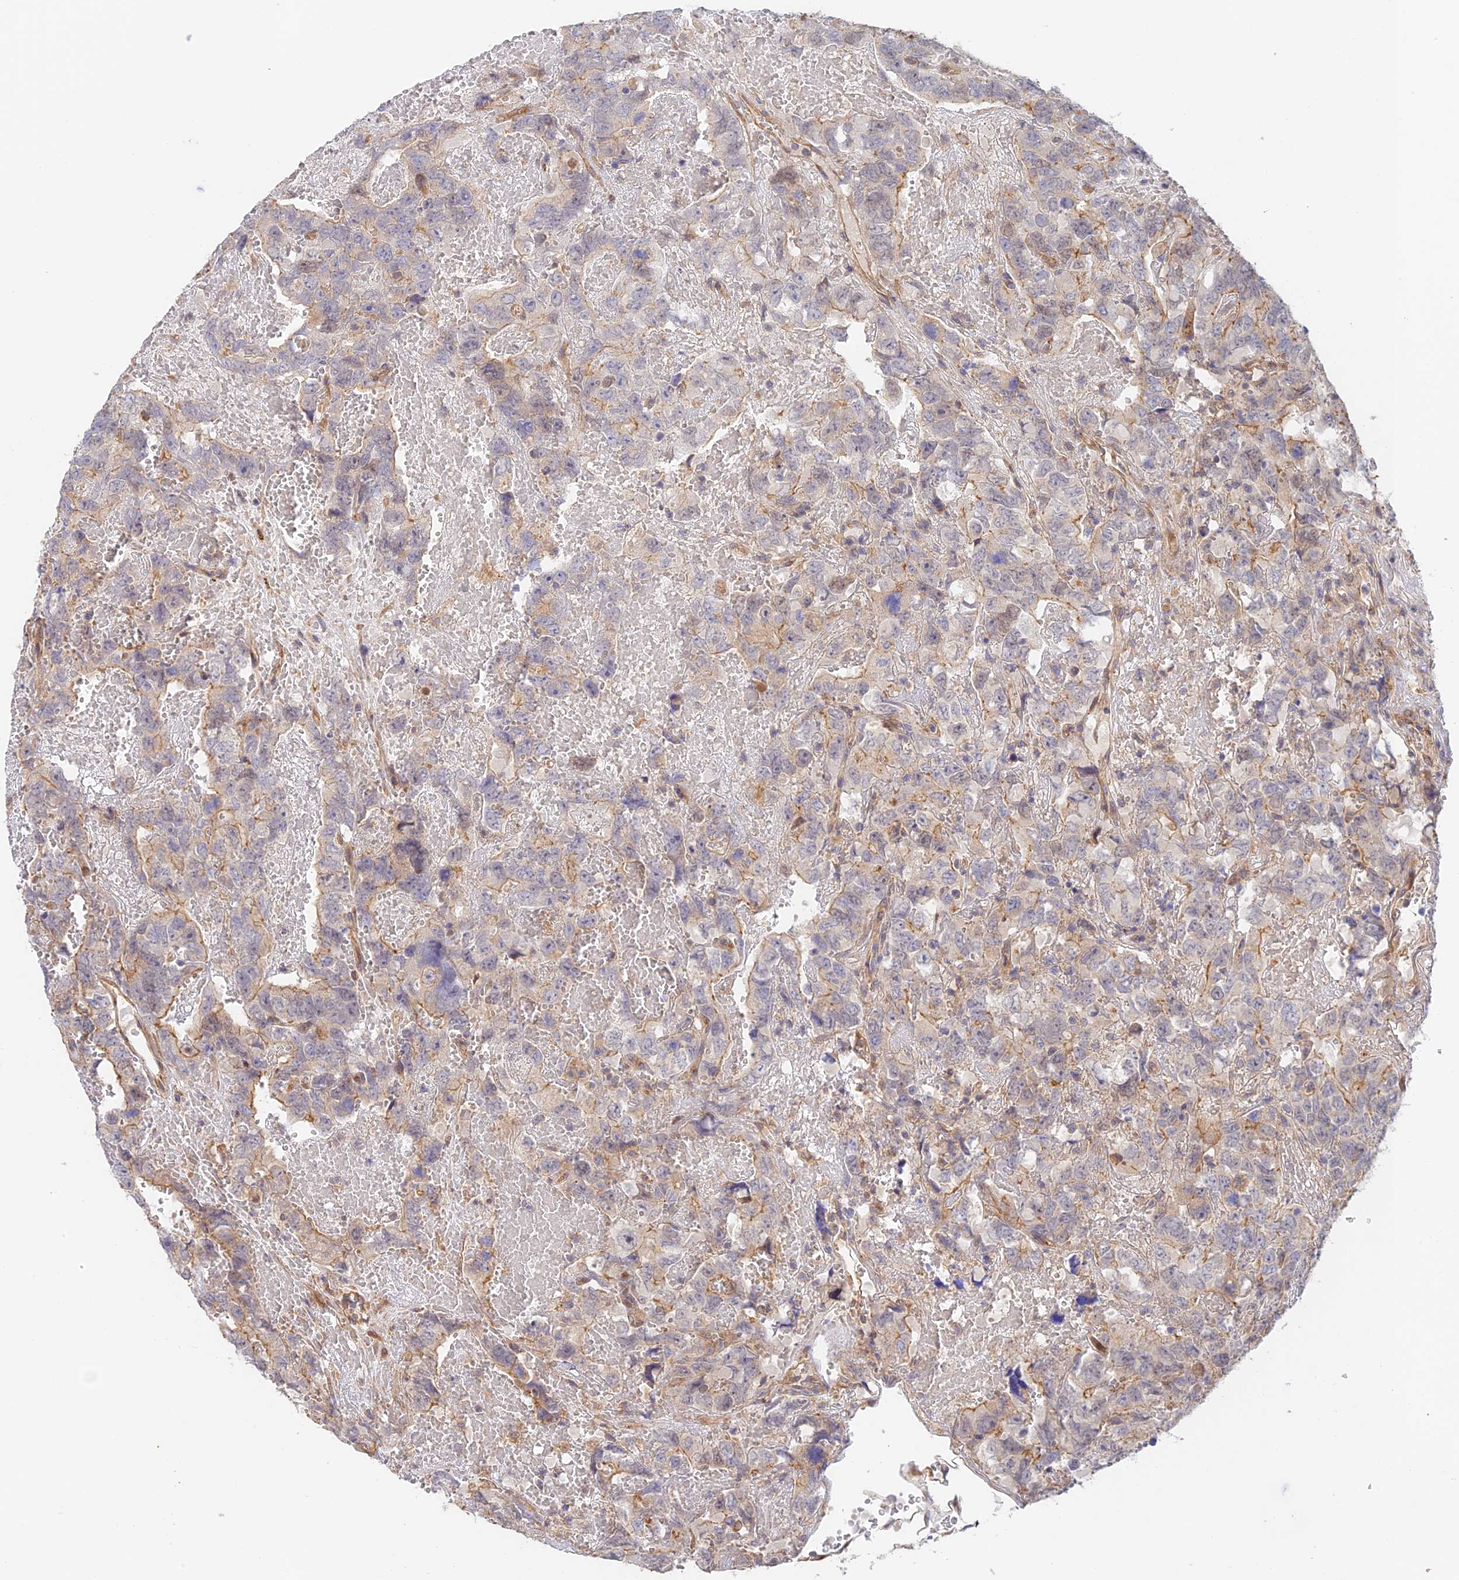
{"staining": {"intensity": "moderate", "quantity": "<25%", "location": "cytoplasmic/membranous"}, "tissue": "testis cancer", "cell_type": "Tumor cells", "image_type": "cancer", "snomed": [{"axis": "morphology", "description": "Carcinoma, Embryonal, NOS"}, {"axis": "topography", "description": "Testis"}], "caption": "A brown stain labels moderate cytoplasmic/membranous expression of a protein in human embryonal carcinoma (testis) tumor cells. The staining was performed using DAB (3,3'-diaminobenzidine), with brown indicating positive protein expression. Nuclei are stained blue with hematoxylin.", "gene": "MYO9A", "patient": {"sex": "male", "age": 45}}